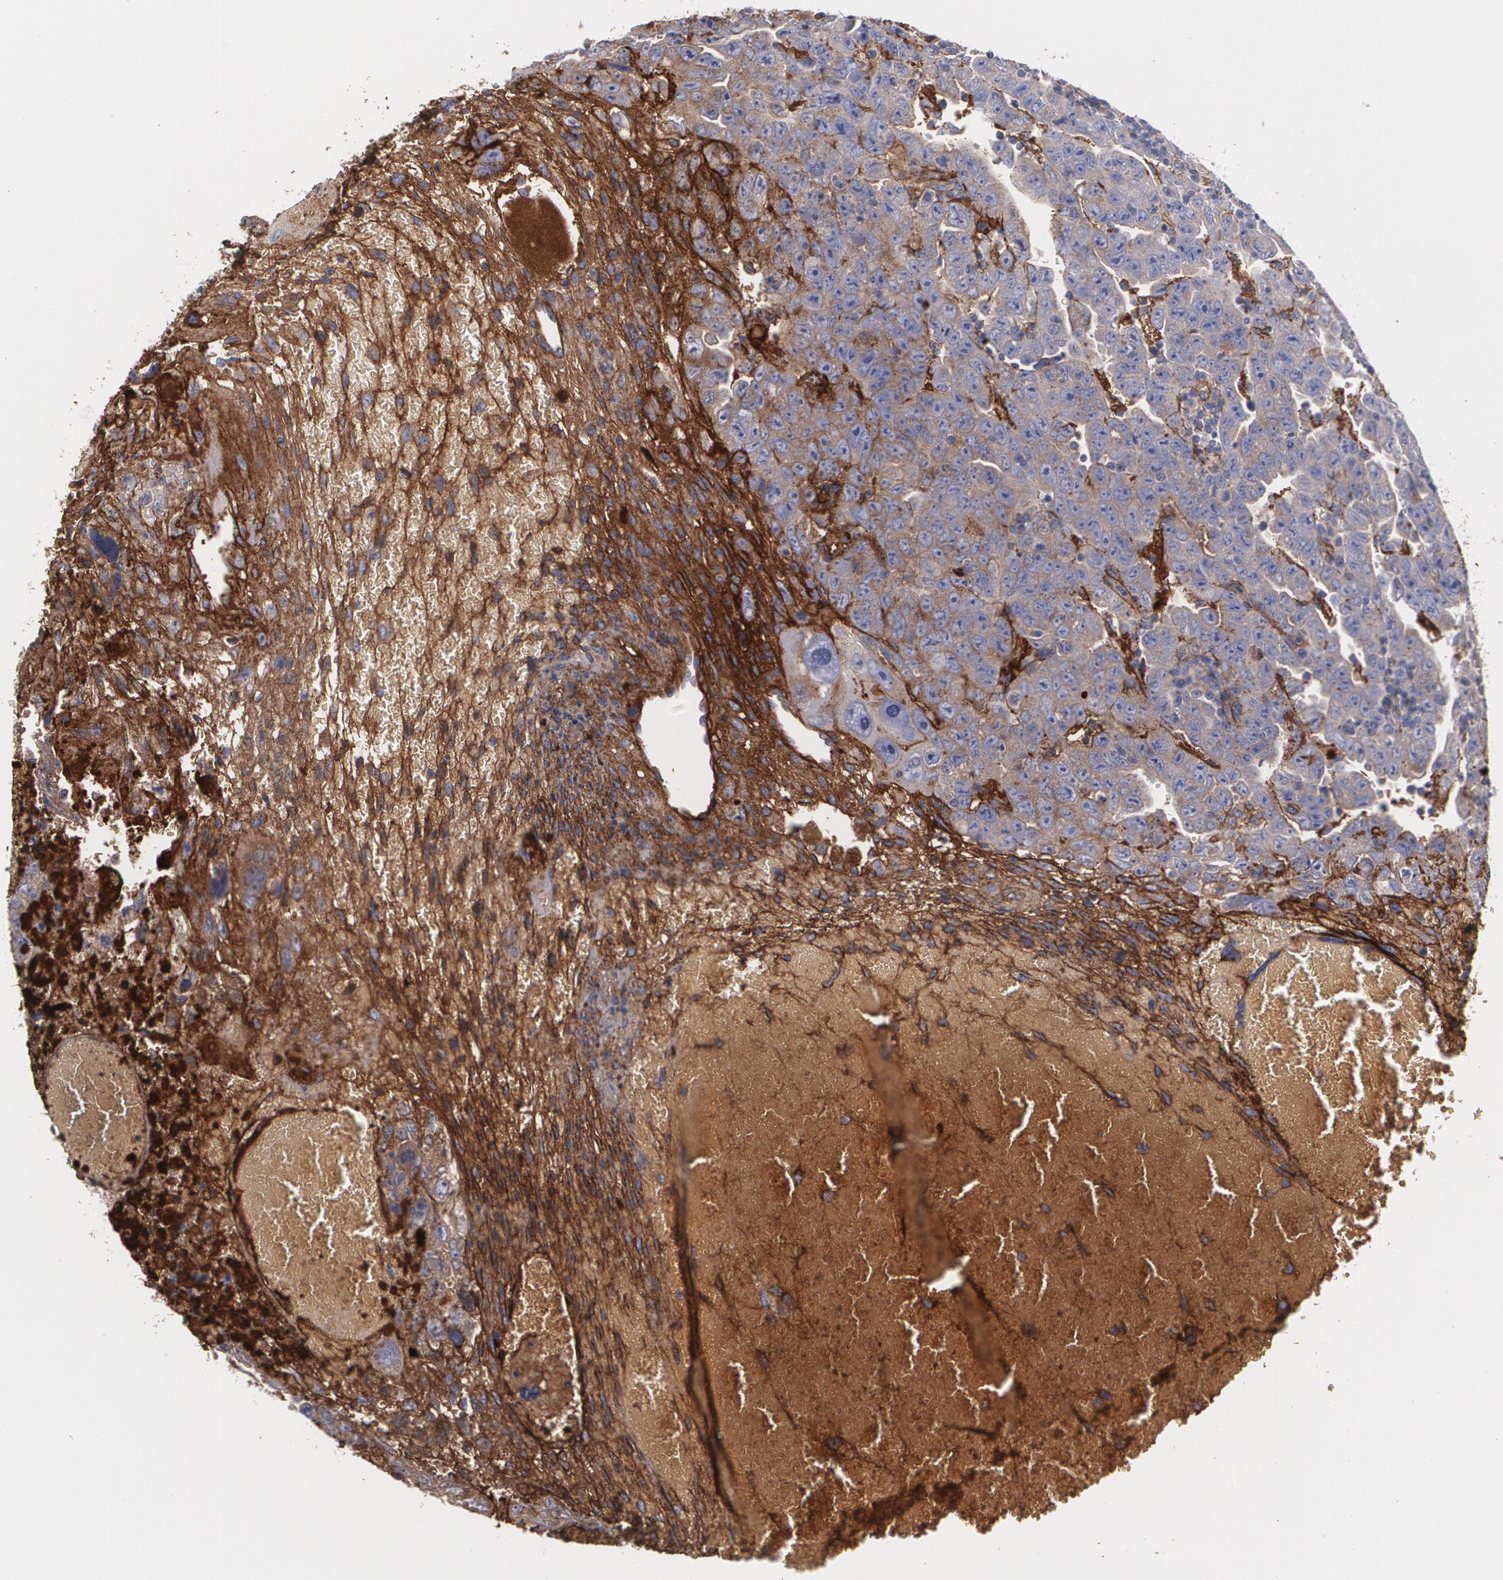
{"staining": {"intensity": "moderate", "quantity": ">75%", "location": "cytoplasmic/membranous"}, "tissue": "testis cancer", "cell_type": "Tumor cells", "image_type": "cancer", "snomed": [{"axis": "morphology", "description": "Seminoma, NOS"}, {"axis": "topography", "description": "Testis"}], "caption": "IHC of human testis cancer reveals medium levels of moderate cytoplasmic/membranous positivity in approximately >75% of tumor cells.", "gene": "FBLN1", "patient": {"sex": "male", "age": 43}}